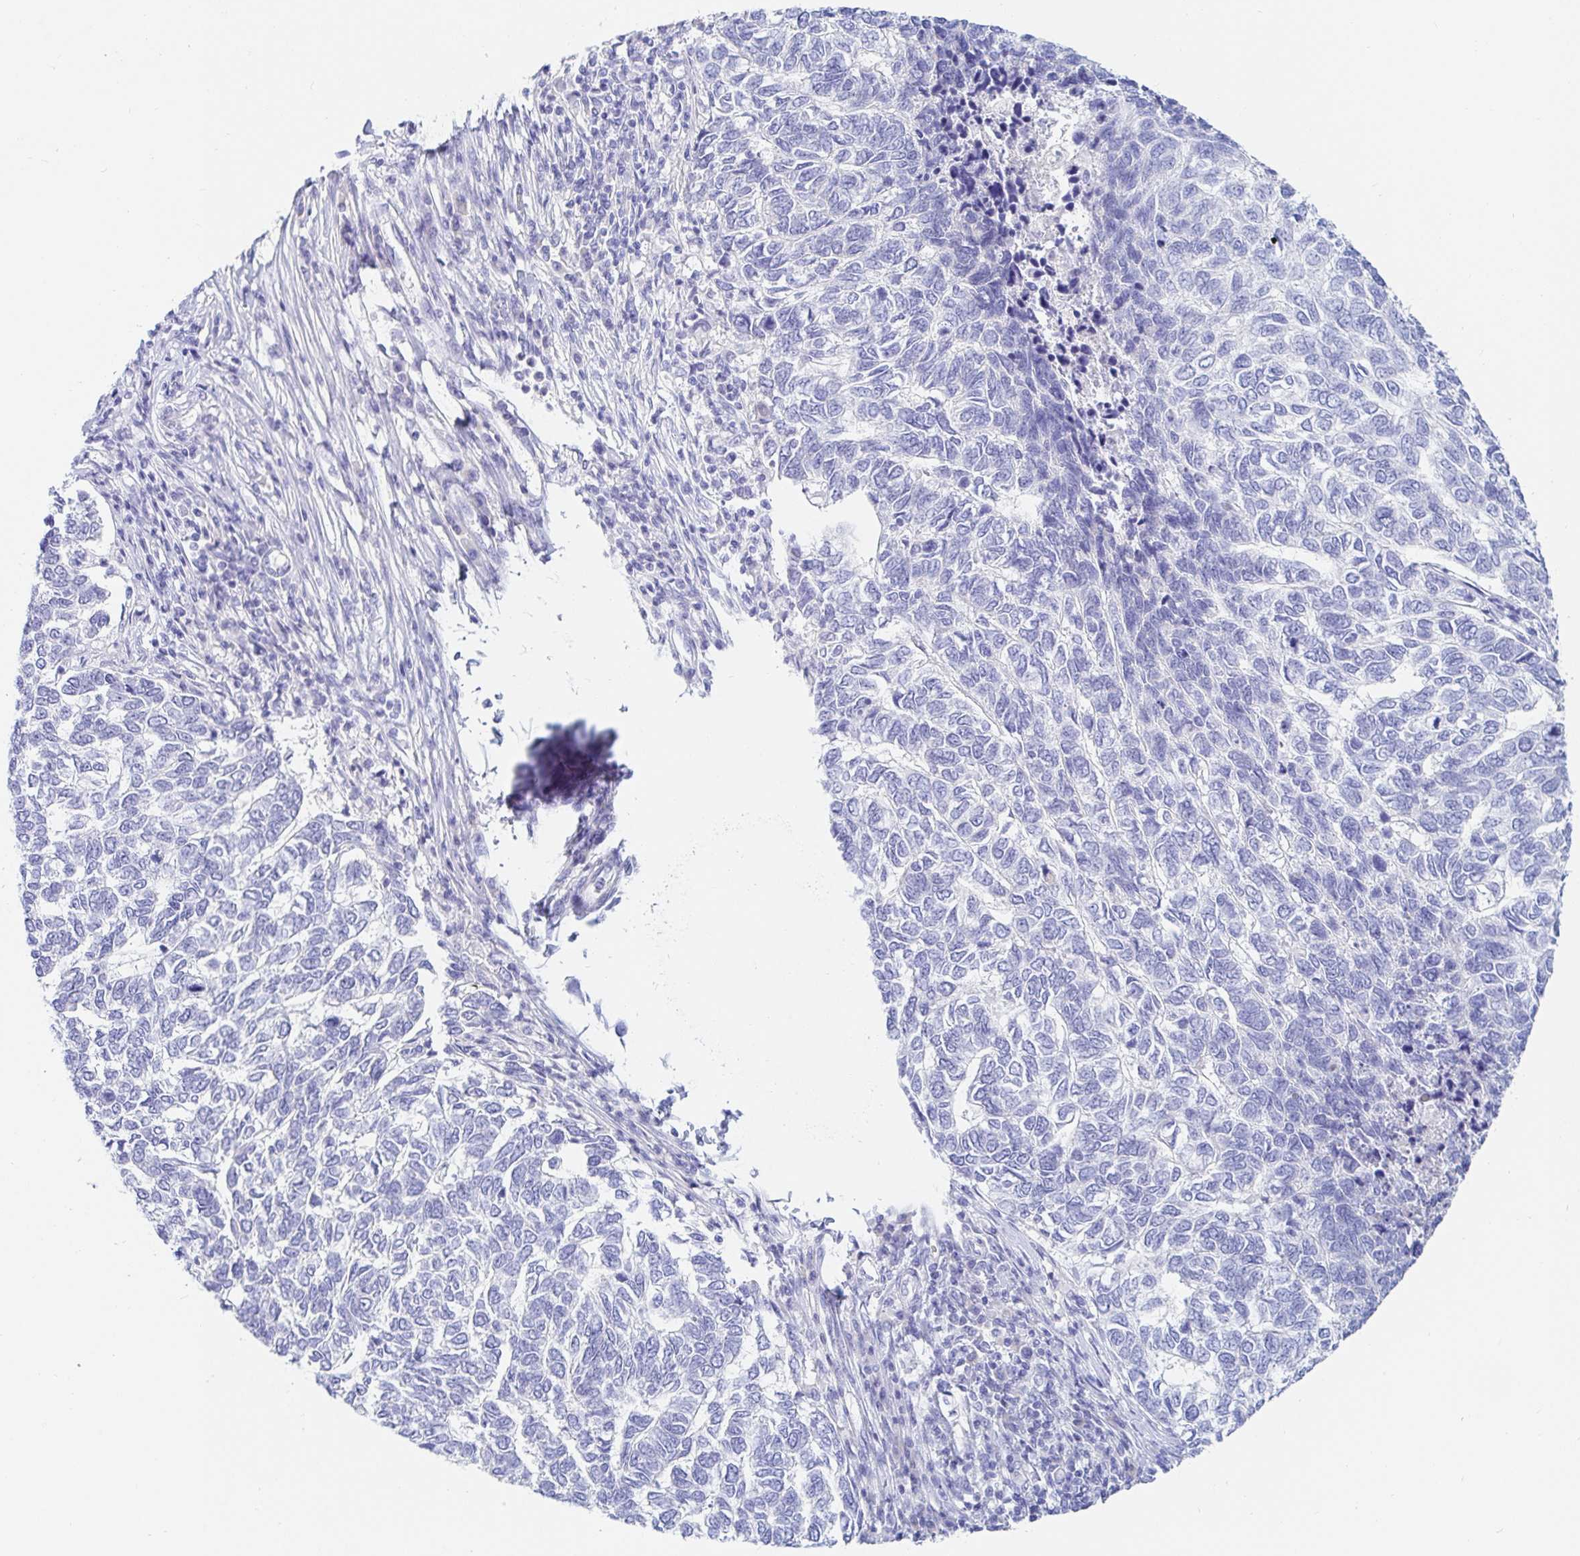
{"staining": {"intensity": "negative", "quantity": "none", "location": "none"}, "tissue": "skin cancer", "cell_type": "Tumor cells", "image_type": "cancer", "snomed": [{"axis": "morphology", "description": "Basal cell carcinoma"}, {"axis": "topography", "description": "Skin"}], "caption": "The immunohistochemistry (IHC) micrograph has no significant staining in tumor cells of basal cell carcinoma (skin) tissue.", "gene": "NR2E1", "patient": {"sex": "female", "age": 65}}